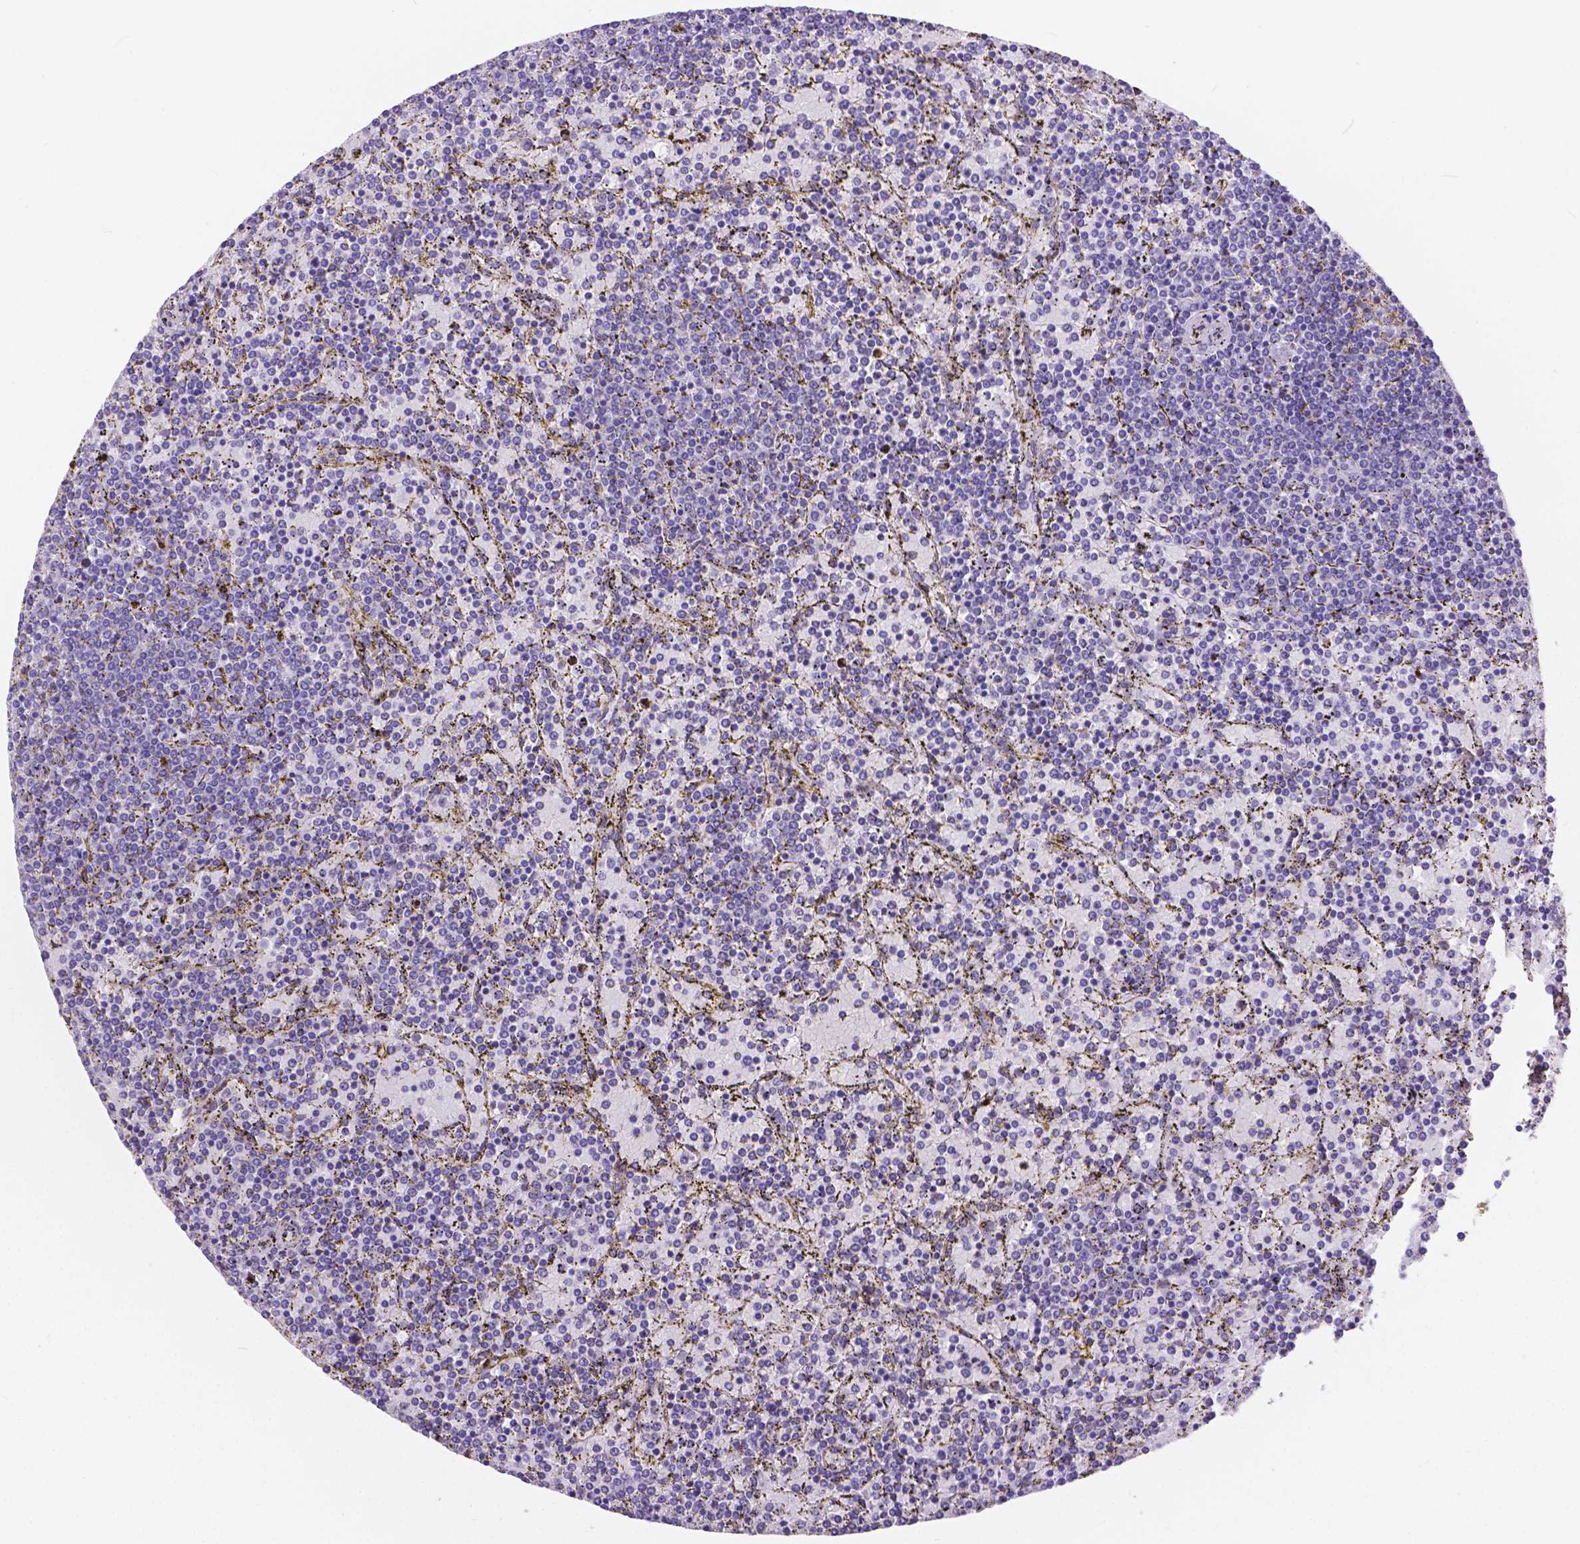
{"staining": {"intensity": "negative", "quantity": "none", "location": "none"}, "tissue": "lymphoma", "cell_type": "Tumor cells", "image_type": "cancer", "snomed": [{"axis": "morphology", "description": "Malignant lymphoma, non-Hodgkin's type, Low grade"}, {"axis": "topography", "description": "Spleen"}], "caption": "Immunohistochemistry of lymphoma displays no positivity in tumor cells. (DAB IHC, high magnification).", "gene": "DLEC1", "patient": {"sex": "female", "age": 77}}